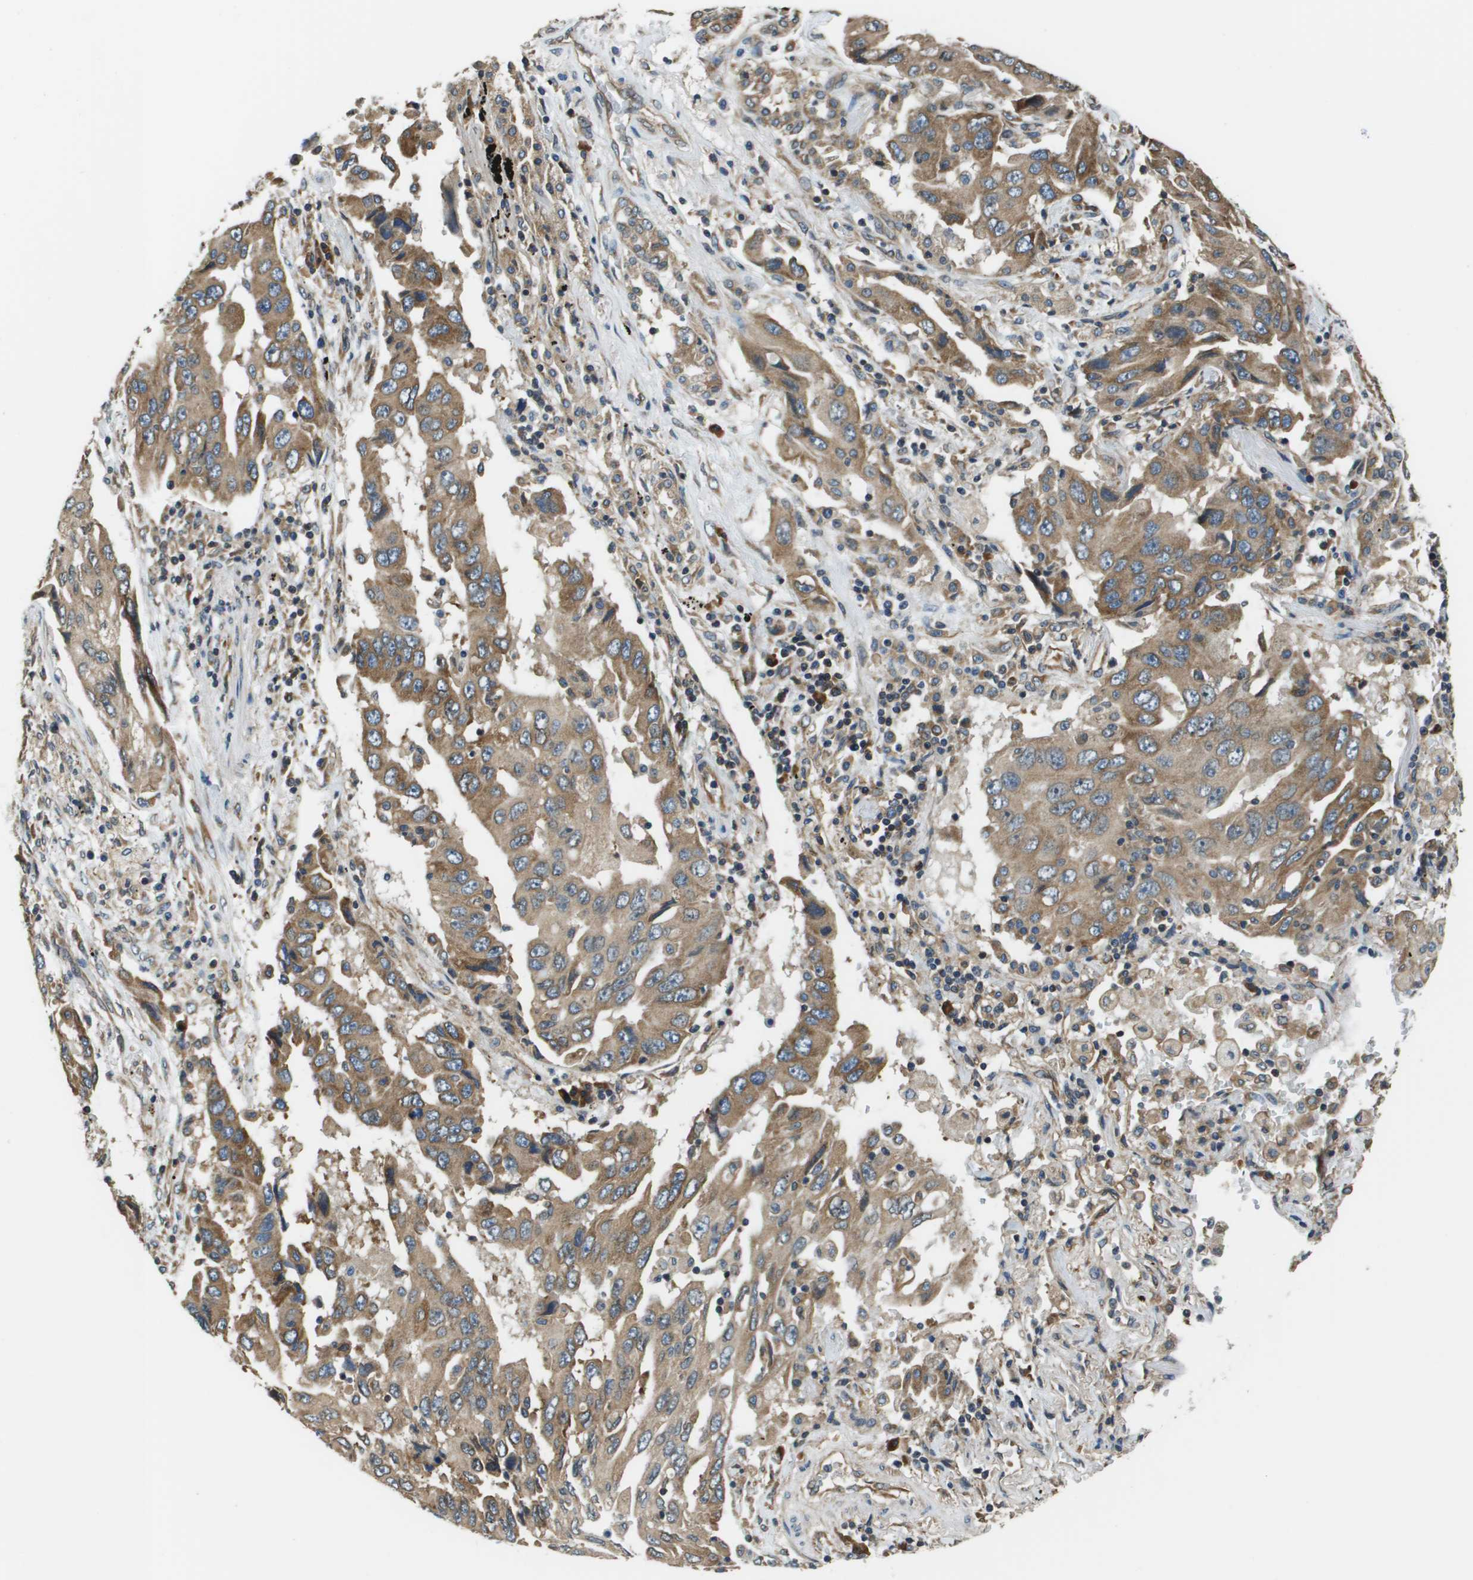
{"staining": {"intensity": "moderate", "quantity": ">75%", "location": "cytoplasmic/membranous"}, "tissue": "lung cancer", "cell_type": "Tumor cells", "image_type": "cancer", "snomed": [{"axis": "morphology", "description": "Adenocarcinoma, NOS"}, {"axis": "topography", "description": "Lung"}], "caption": "Lung cancer (adenocarcinoma) stained with a protein marker exhibits moderate staining in tumor cells.", "gene": "SEC62", "patient": {"sex": "female", "age": 65}}